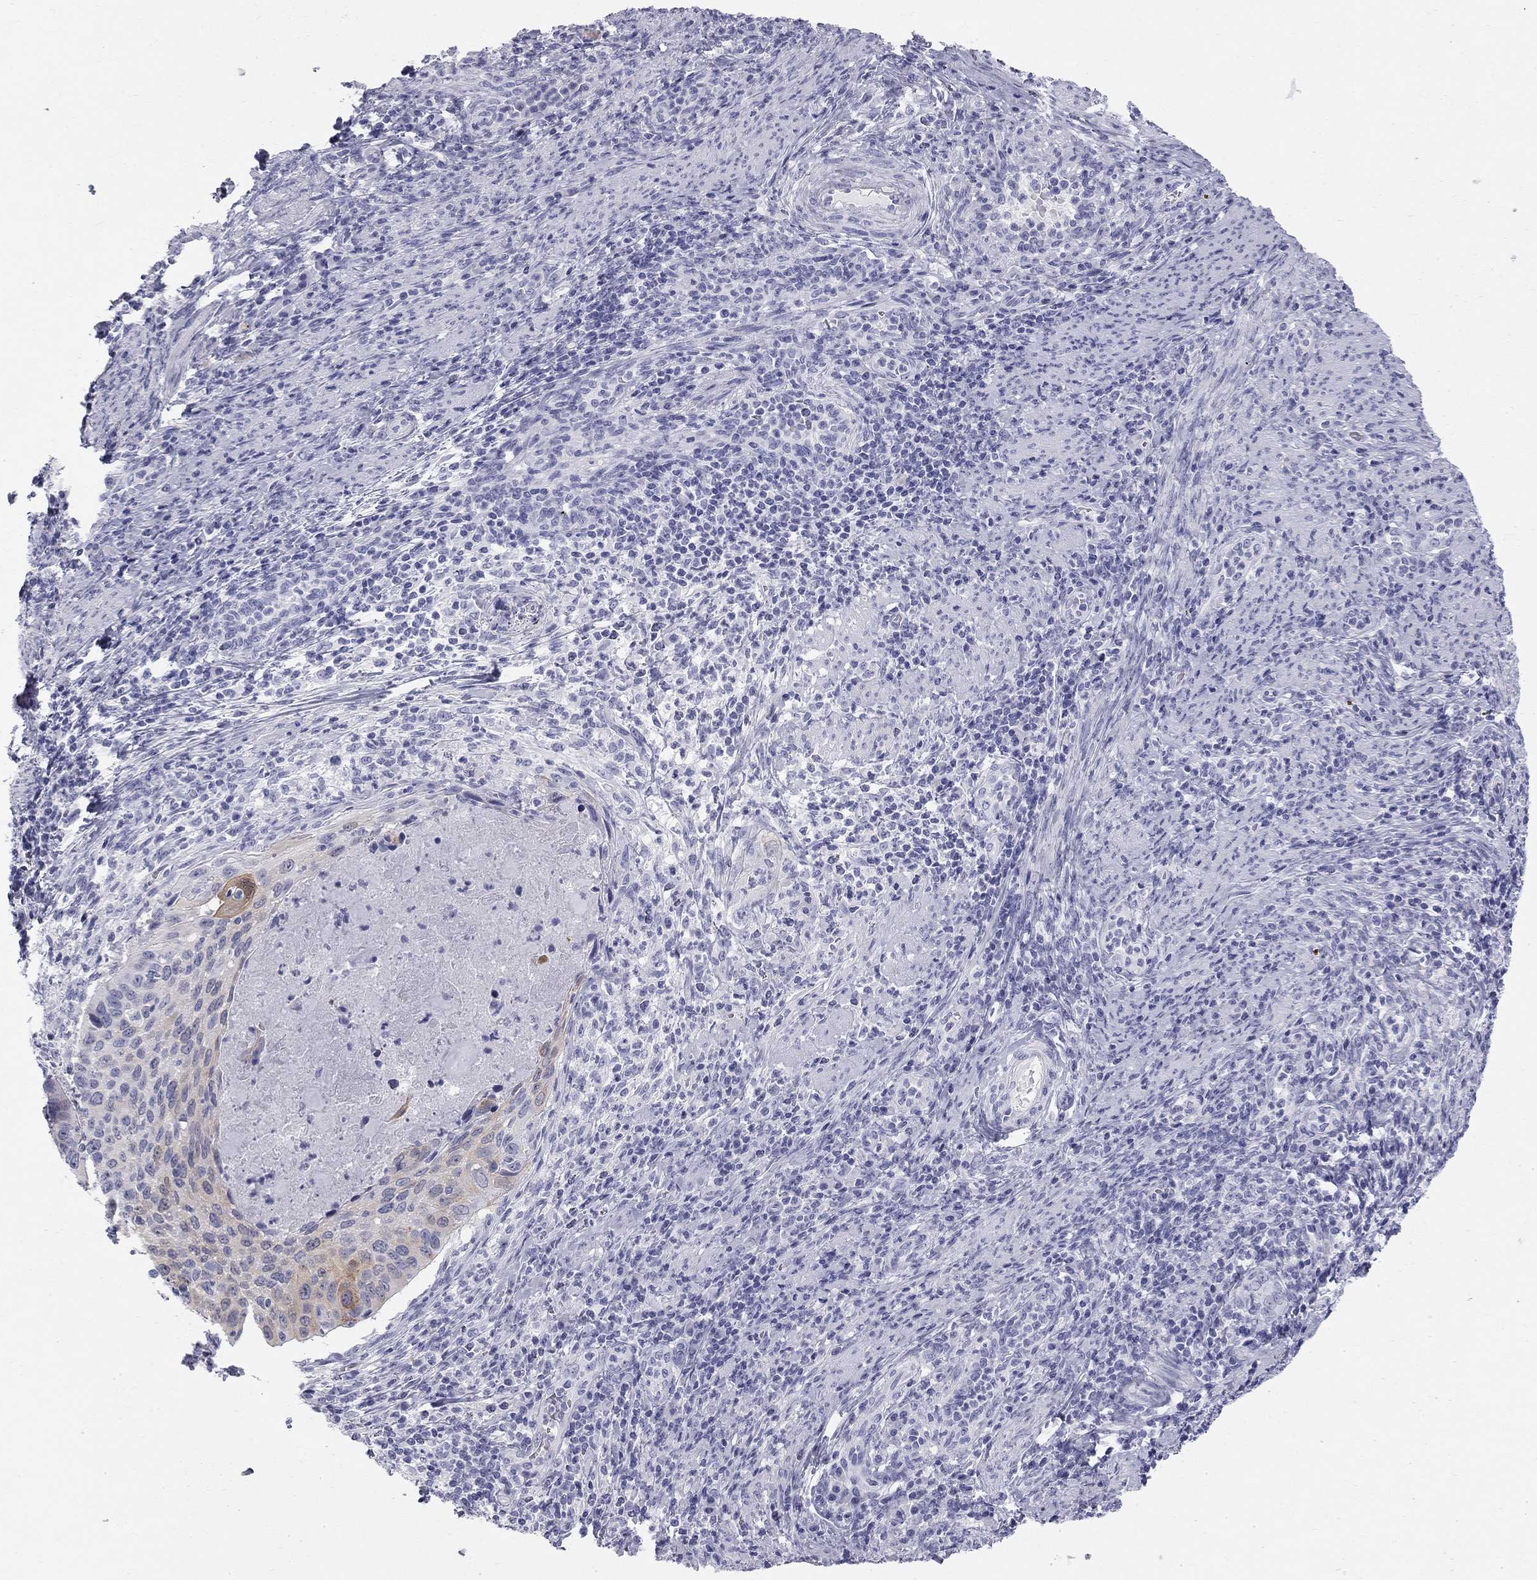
{"staining": {"intensity": "moderate", "quantity": "25%-75%", "location": "cytoplasmic/membranous"}, "tissue": "cervical cancer", "cell_type": "Tumor cells", "image_type": "cancer", "snomed": [{"axis": "morphology", "description": "Squamous cell carcinoma, NOS"}, {"axis": "topography", "description": "Cervix"}], "caption": "This is an image of immunohistochemistry staining of cervical squamous cell carcinoma, which shows moderate expression in the cytoplasmic/membranous of tumor cells.", "gene": "SULT2B1", "patient": {"sex": "female", "age": 26}}